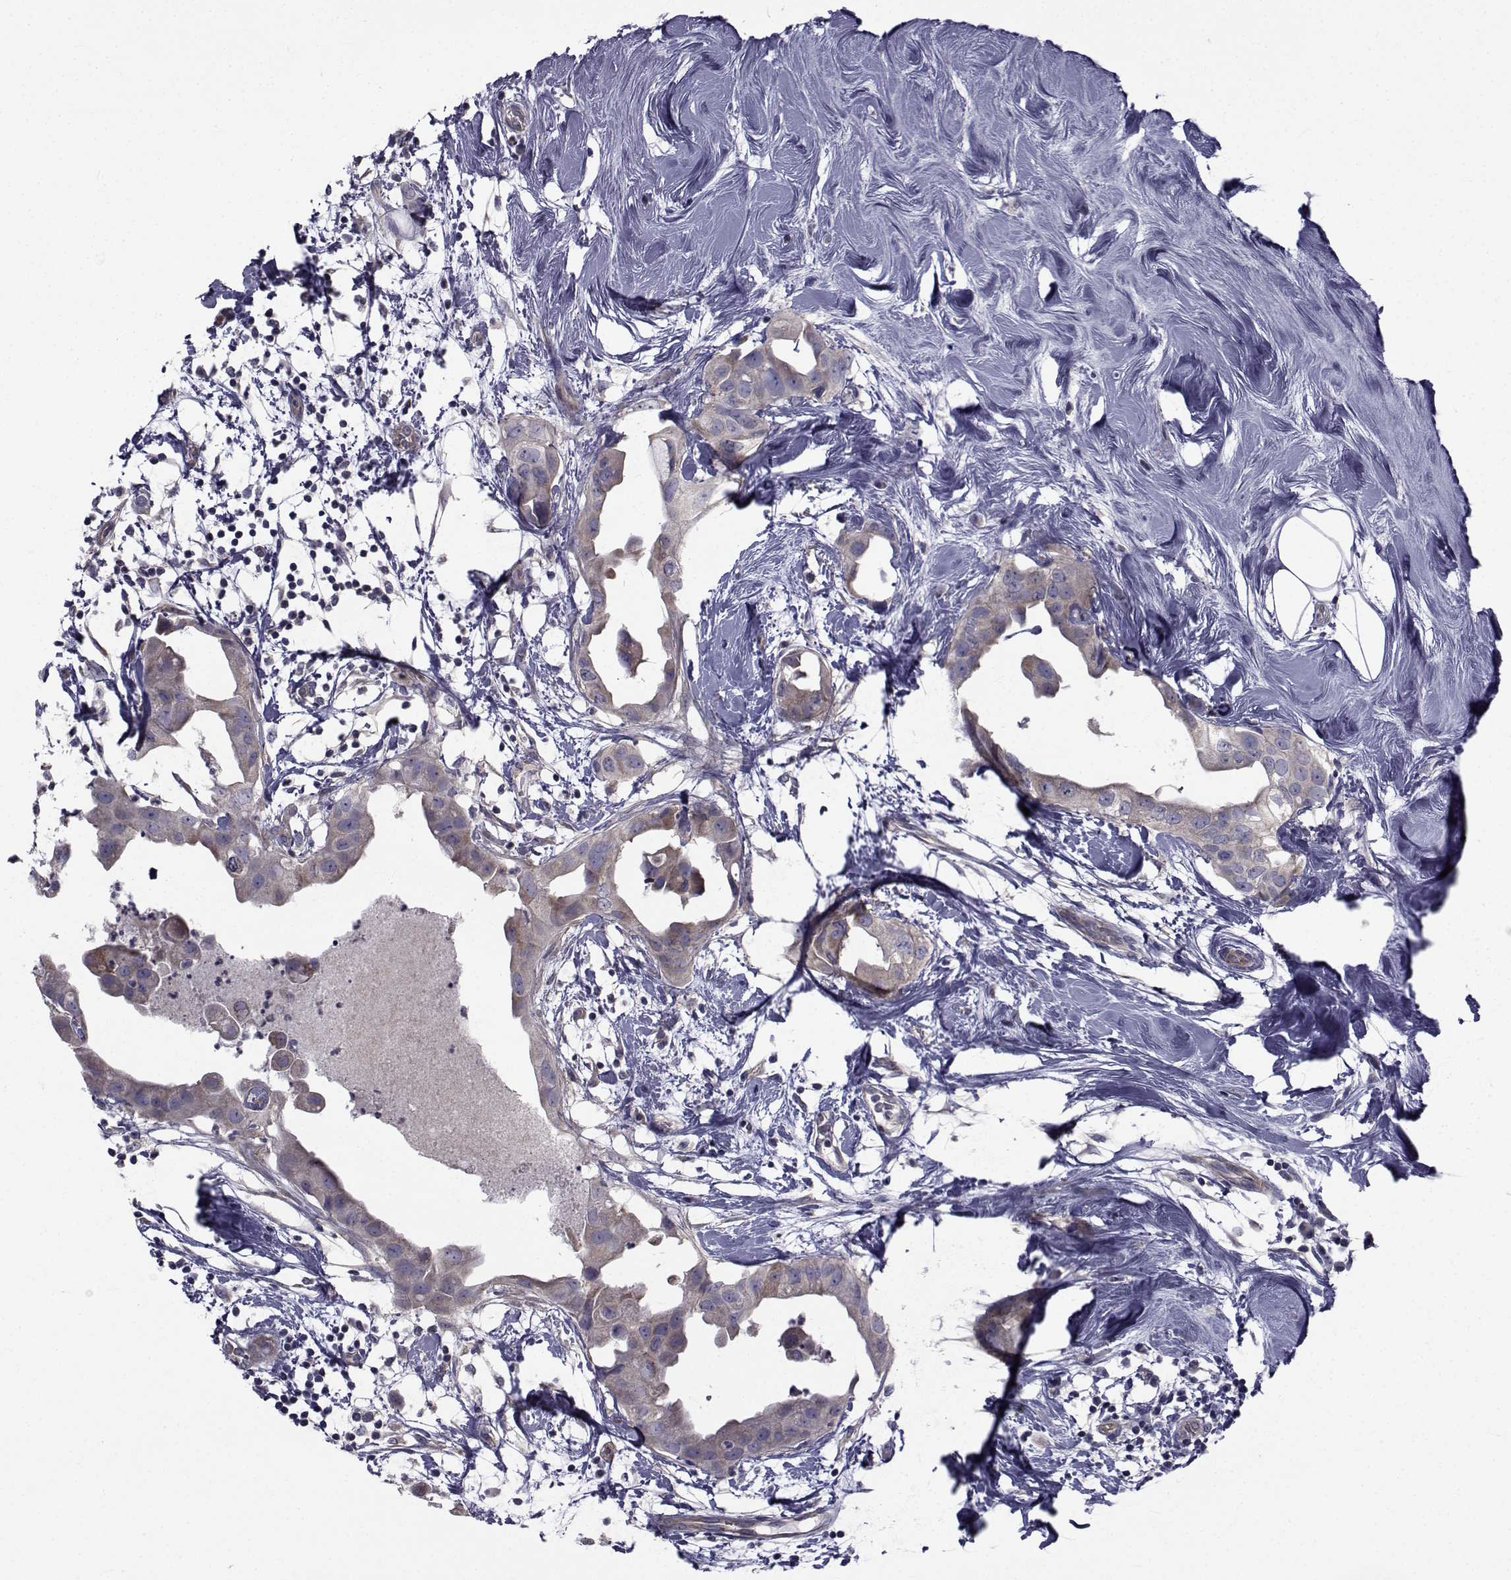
{"staining": {"intensity": "weak", "quantity": "<25%", "location": "cytoplasmic/membranous"}, "tissue": "breast cancer", "cell_type": "Tumor cells", "image_type": "cancer", "snomed": [{"axis": "morphology", "description": "Normal tissue, NOS"}, {"axis": "morphology", "description": "Duct carcinoma"}, {"axis": "topography", "description": "Breast"}], "caption": "Immunohistochemical staining of human breast cancer (invasive ductal carcinoma) reveals no significant expression in tumor cells.", "gene": "CFAP74", "patient": {"sex": "female", "age": 40}}